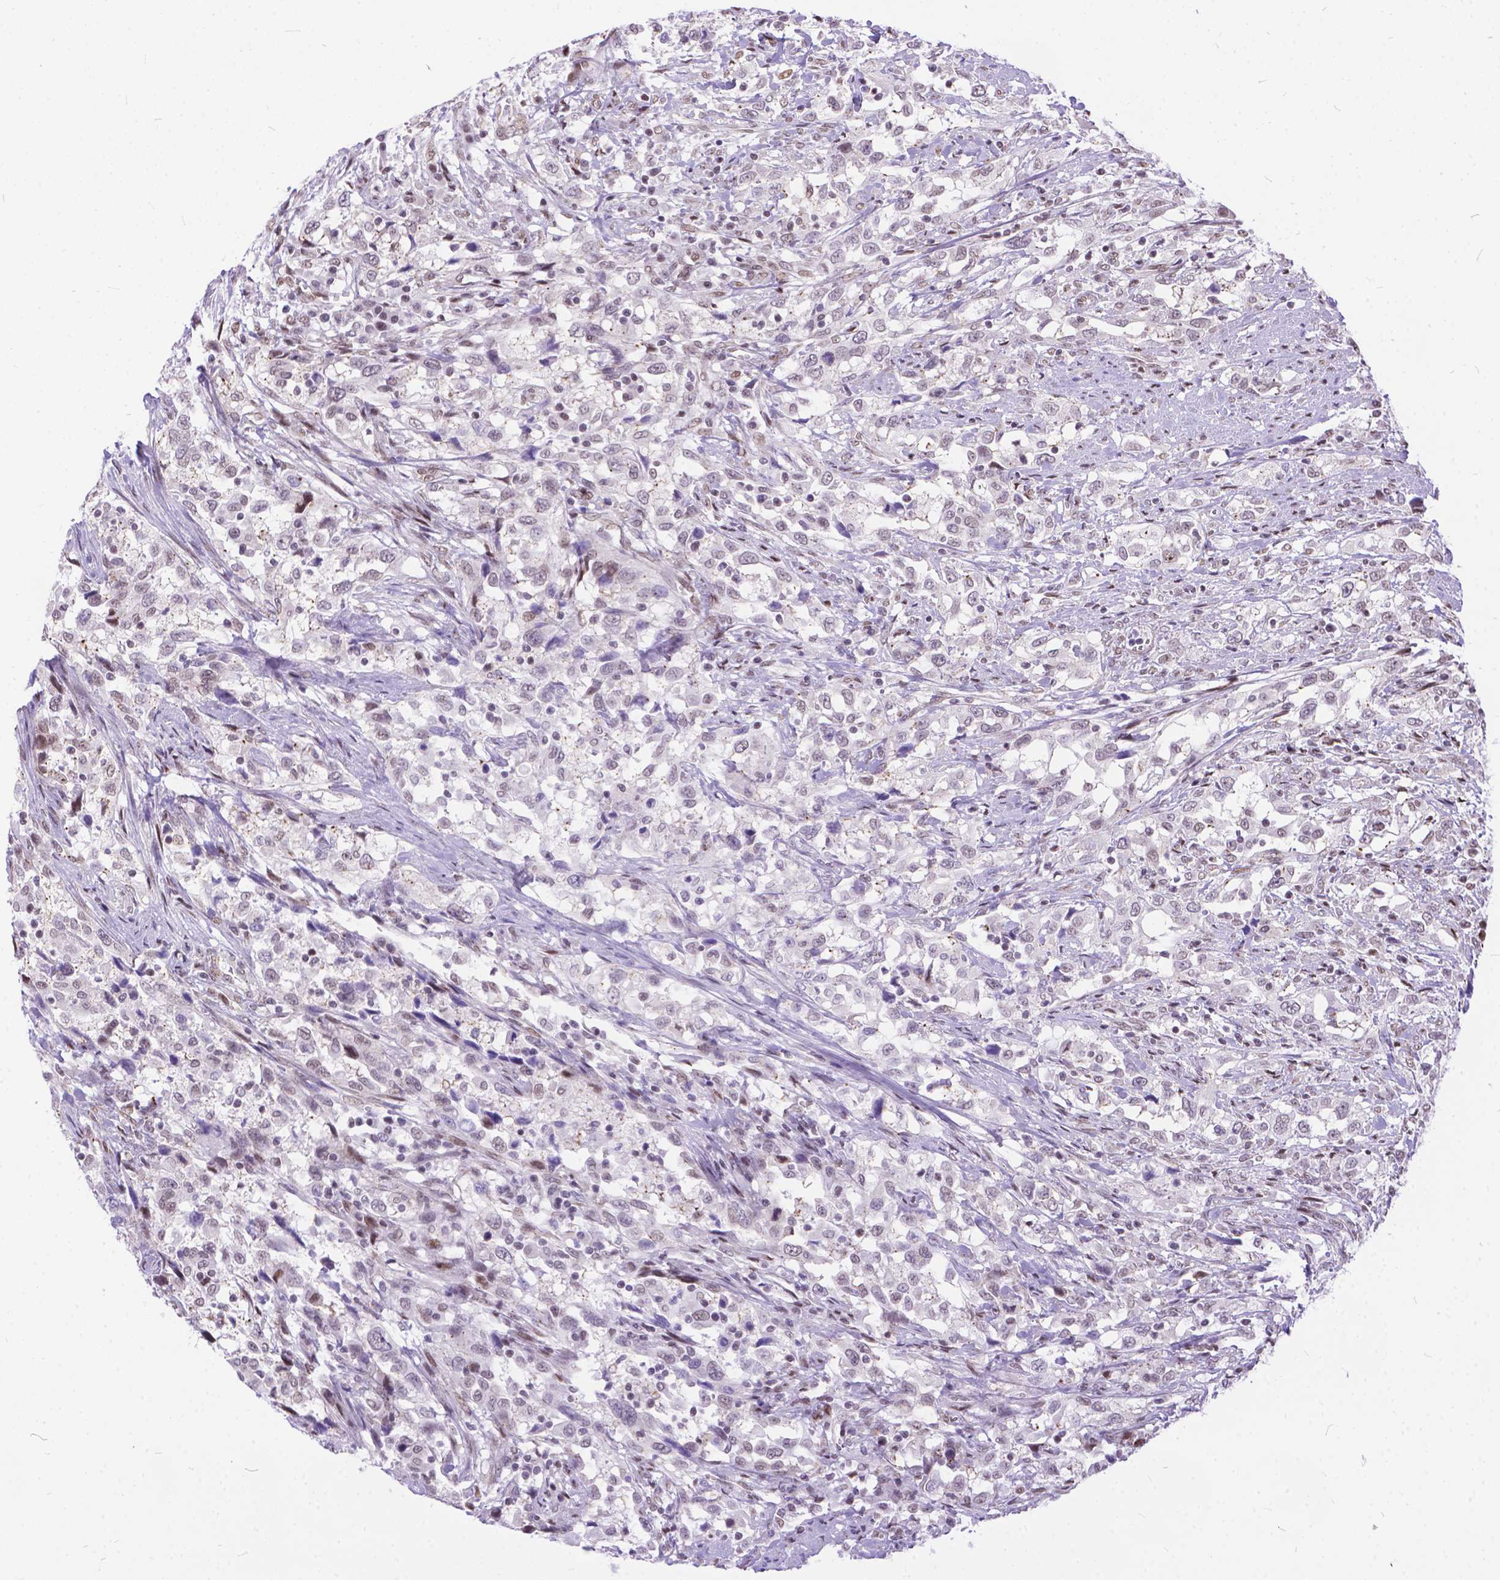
{"staining": {"intensity": "weak", "quantity": "25%-75%", "location": "nuclear"}, "tissue": "urothelial cancer", "cell_type": "Tumor cells", "image_type": "cancer", "snomed": [{"axis": "morphology", "description": "Urothelial carcinoma, NOS"}, {"axis": "morphology", "description": "Urothelial carcinoma, High grade"}, {"axis": "topography", "description": "Urinary bladder"}], "caption": "Tumor cells reveal weak nuclear positivity in about 25%-75% of cells in urothelial carcinoma (high-grade). (DAB IHC with brightfield microscopy, high magnification).", "gene": "FAM124B", "patient": {"sex": "female", "age": 64}}